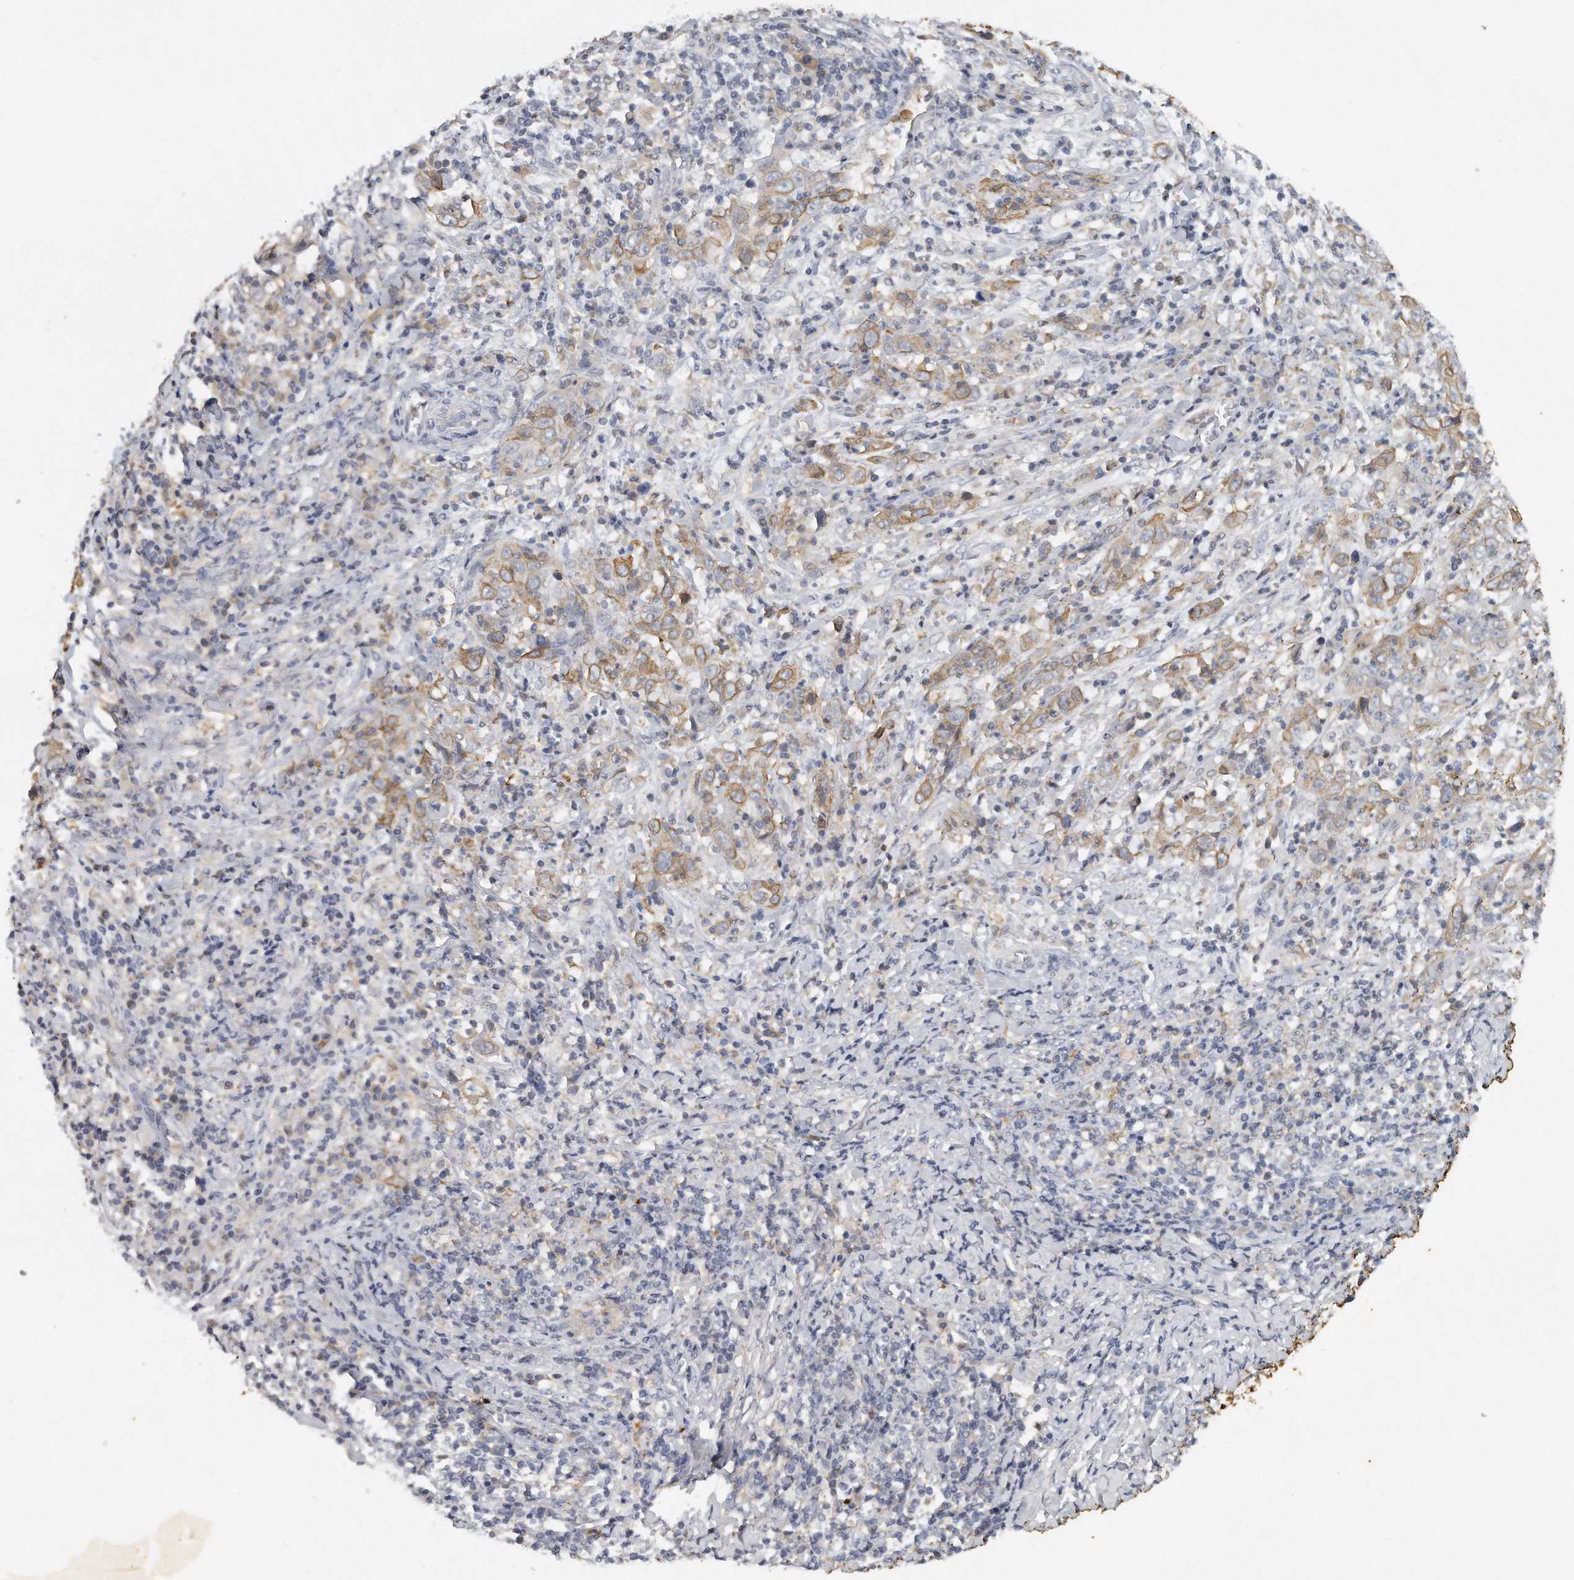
{"staining": {"intensity": "moderate", "quantity": "25%-75%", "location": "cytoplasmic/membranous"}, "tissue": "cervical cancer", "cell_type": "Tumor cells", "image_type": "cancer", "snomed": [{"axis": "morphology", "description": "Squamous cell carcinoma, NOS"}, {"axis": "topography", "description": "Cervix"}], "caption": "Immunohistochemistry (IHC) of human squamous cell carcinoma (cervical) exhibits medium levels of moderate cytoplasmic/membranous staining in approximately 25%-75% of tumor cells.", "gene": "CAMK1", "patient": {"sex": "female", "age": 46}}